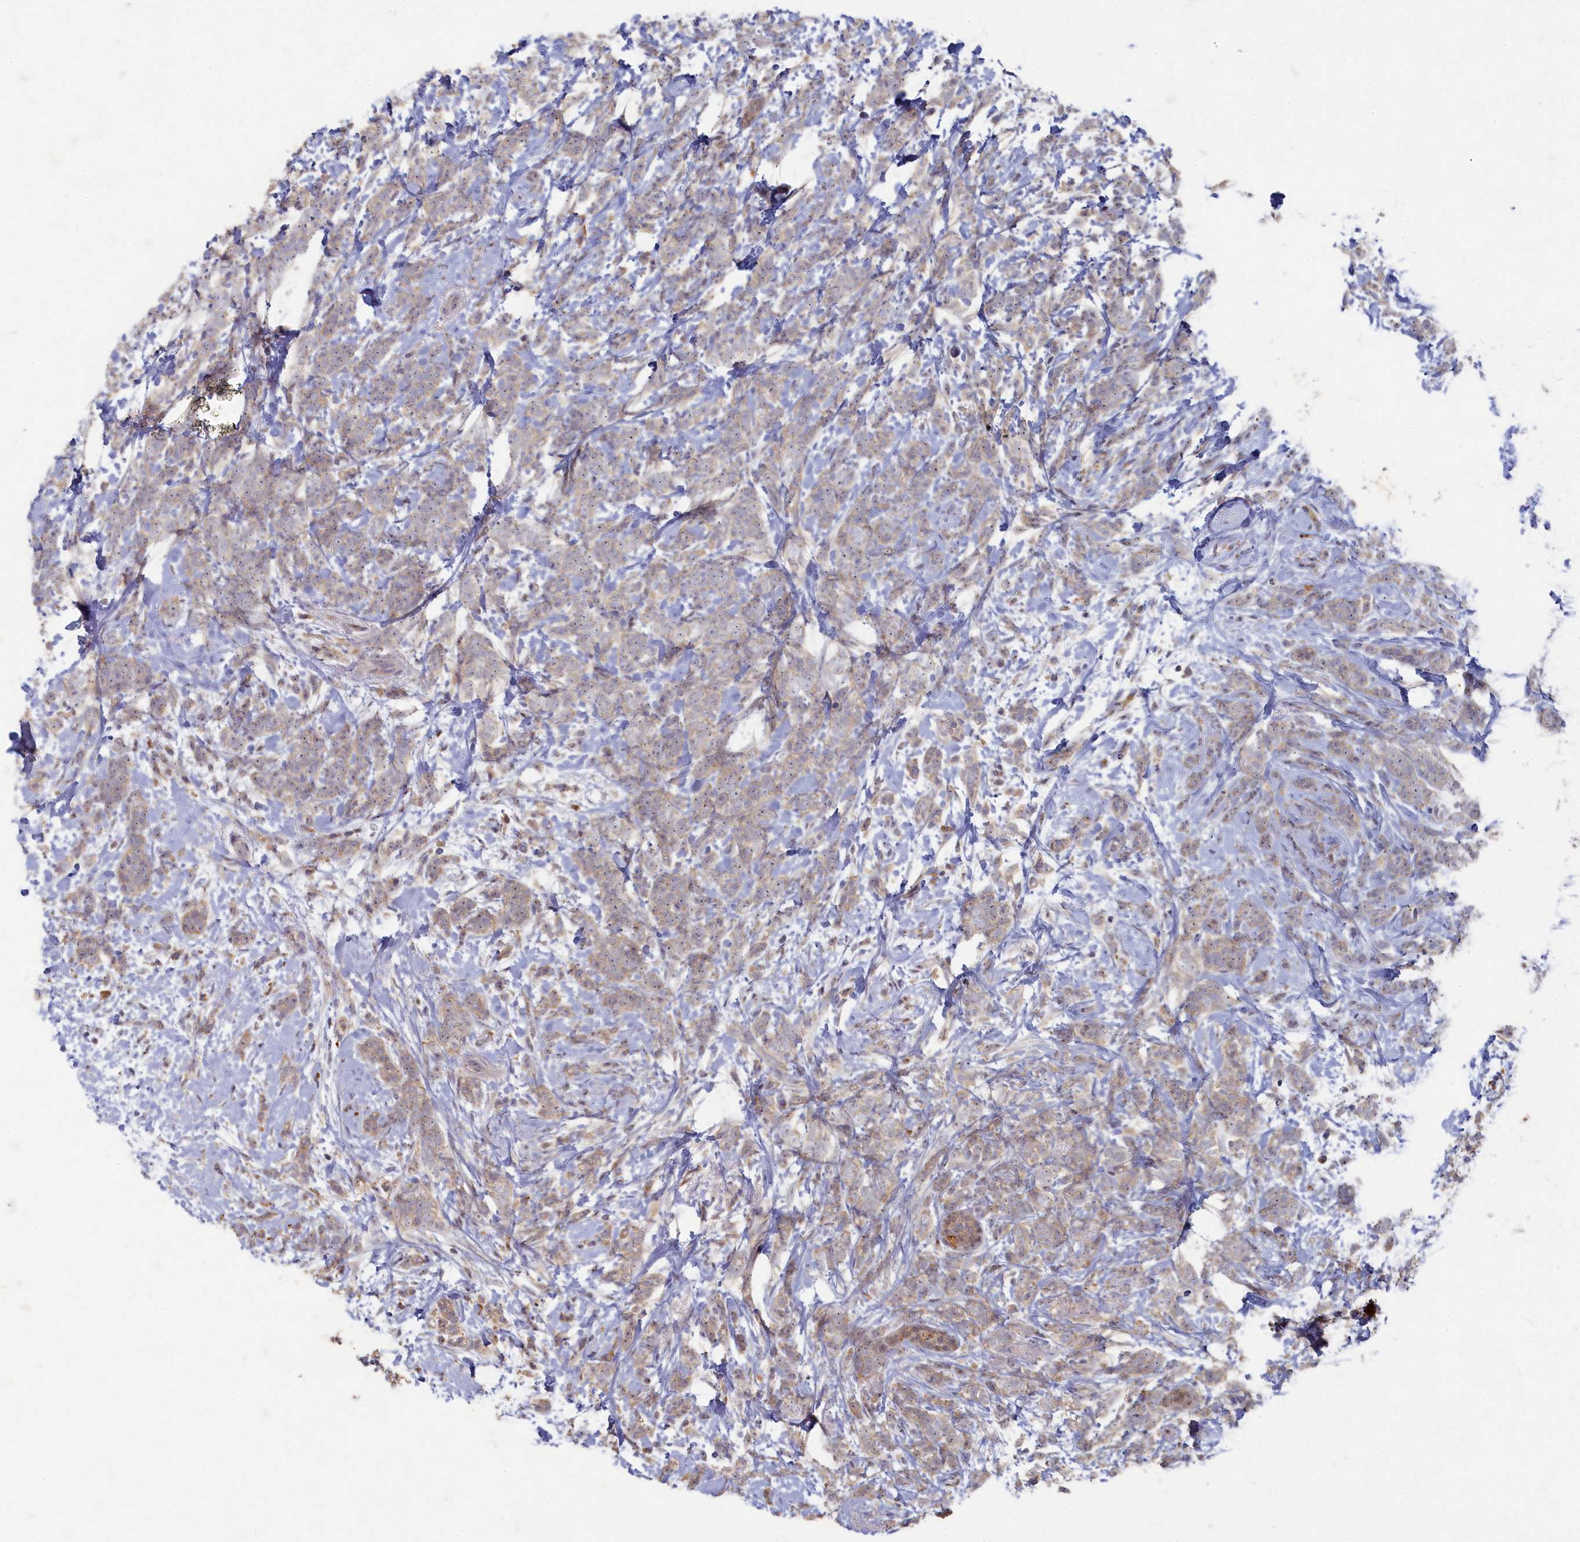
{"staining": {"intensity": "weak", "quantity": ">75%", "location": "cytoplasmic/membranous"}, "tissue": "breast cancer", "cell_type": "Tumor cells", "image_type": "cancer", "snomed": [{"axis": "morphology", "description": "Lobular carcinoma"}, {"axis": "topography", "description": "Breast"}], "caption": "High-magnification brightfield microscopy of breast cancer stained with DAB (brown) and counterstained with hematoxylin (blue). tumor cells exhibit weak cytoplasmic/membranous positivity is identified in about>75% of cells. (DAB IHC with brightfield microscopy, high magnification).", "gene": "HUNK", "patient": {"sex": "female", "age": 58}}